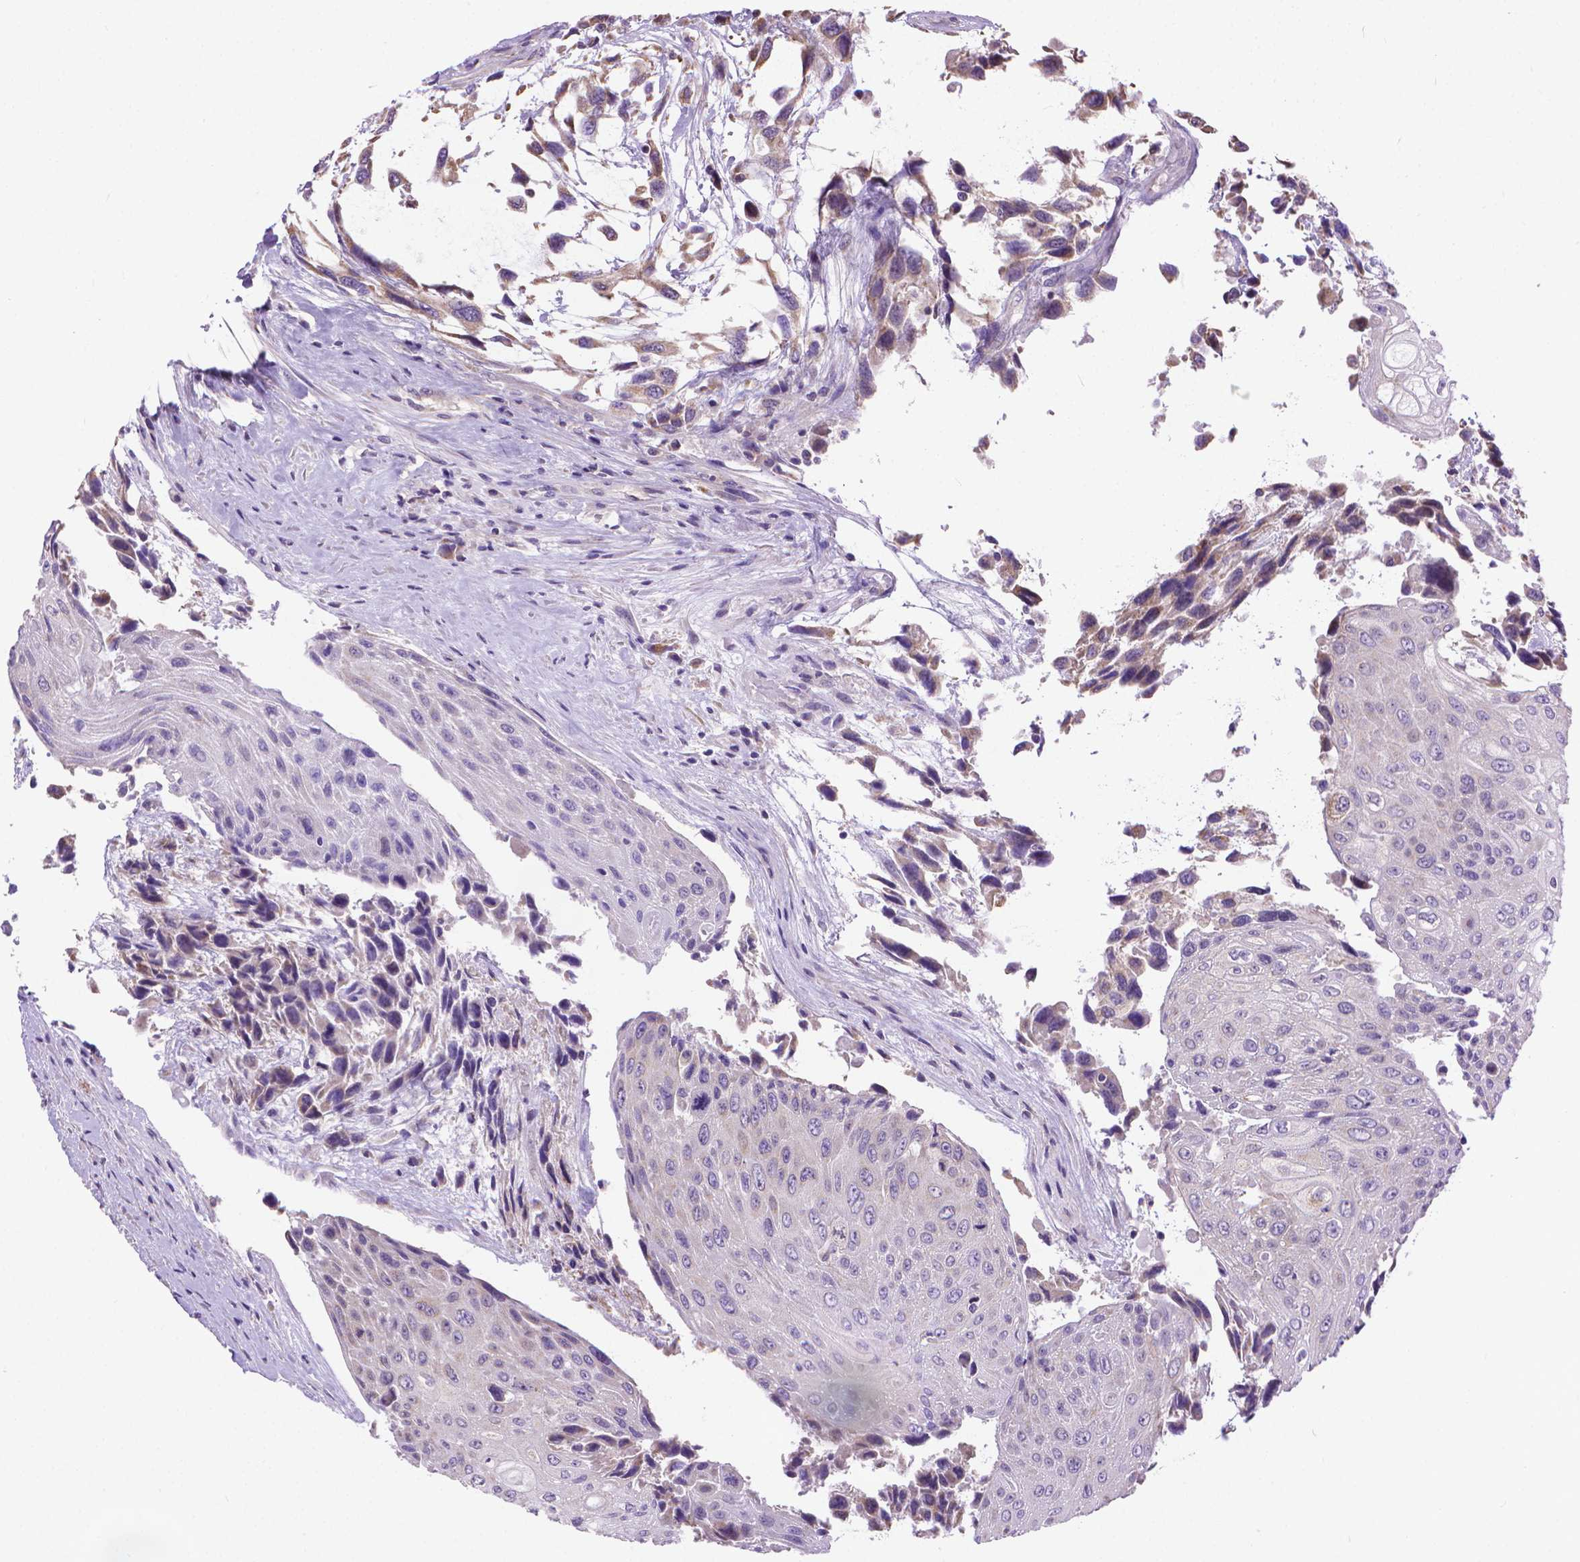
{"staining": {"intensity": "moderate", "quantity": "25%-75%", "location": "cytoplasmic/membranous"}, "tissue": "urothelial cancer", "cell_type": "Tumor cells", "image_type": "cancer", "snomed": [{"axis": "morphology", "description": "Urothelial carcinoma, High grade"}, {"axis": "topography", "description": "Urinary bladder"}], "caption": "Protein staining shows moderate cytoplasmic/membranous positivity in approximately 25%-75% of tumor cells in urothelial carcinoma (high-grade).", "gene": "SYN1", "patient": {"sex": "female", "age": 70}}